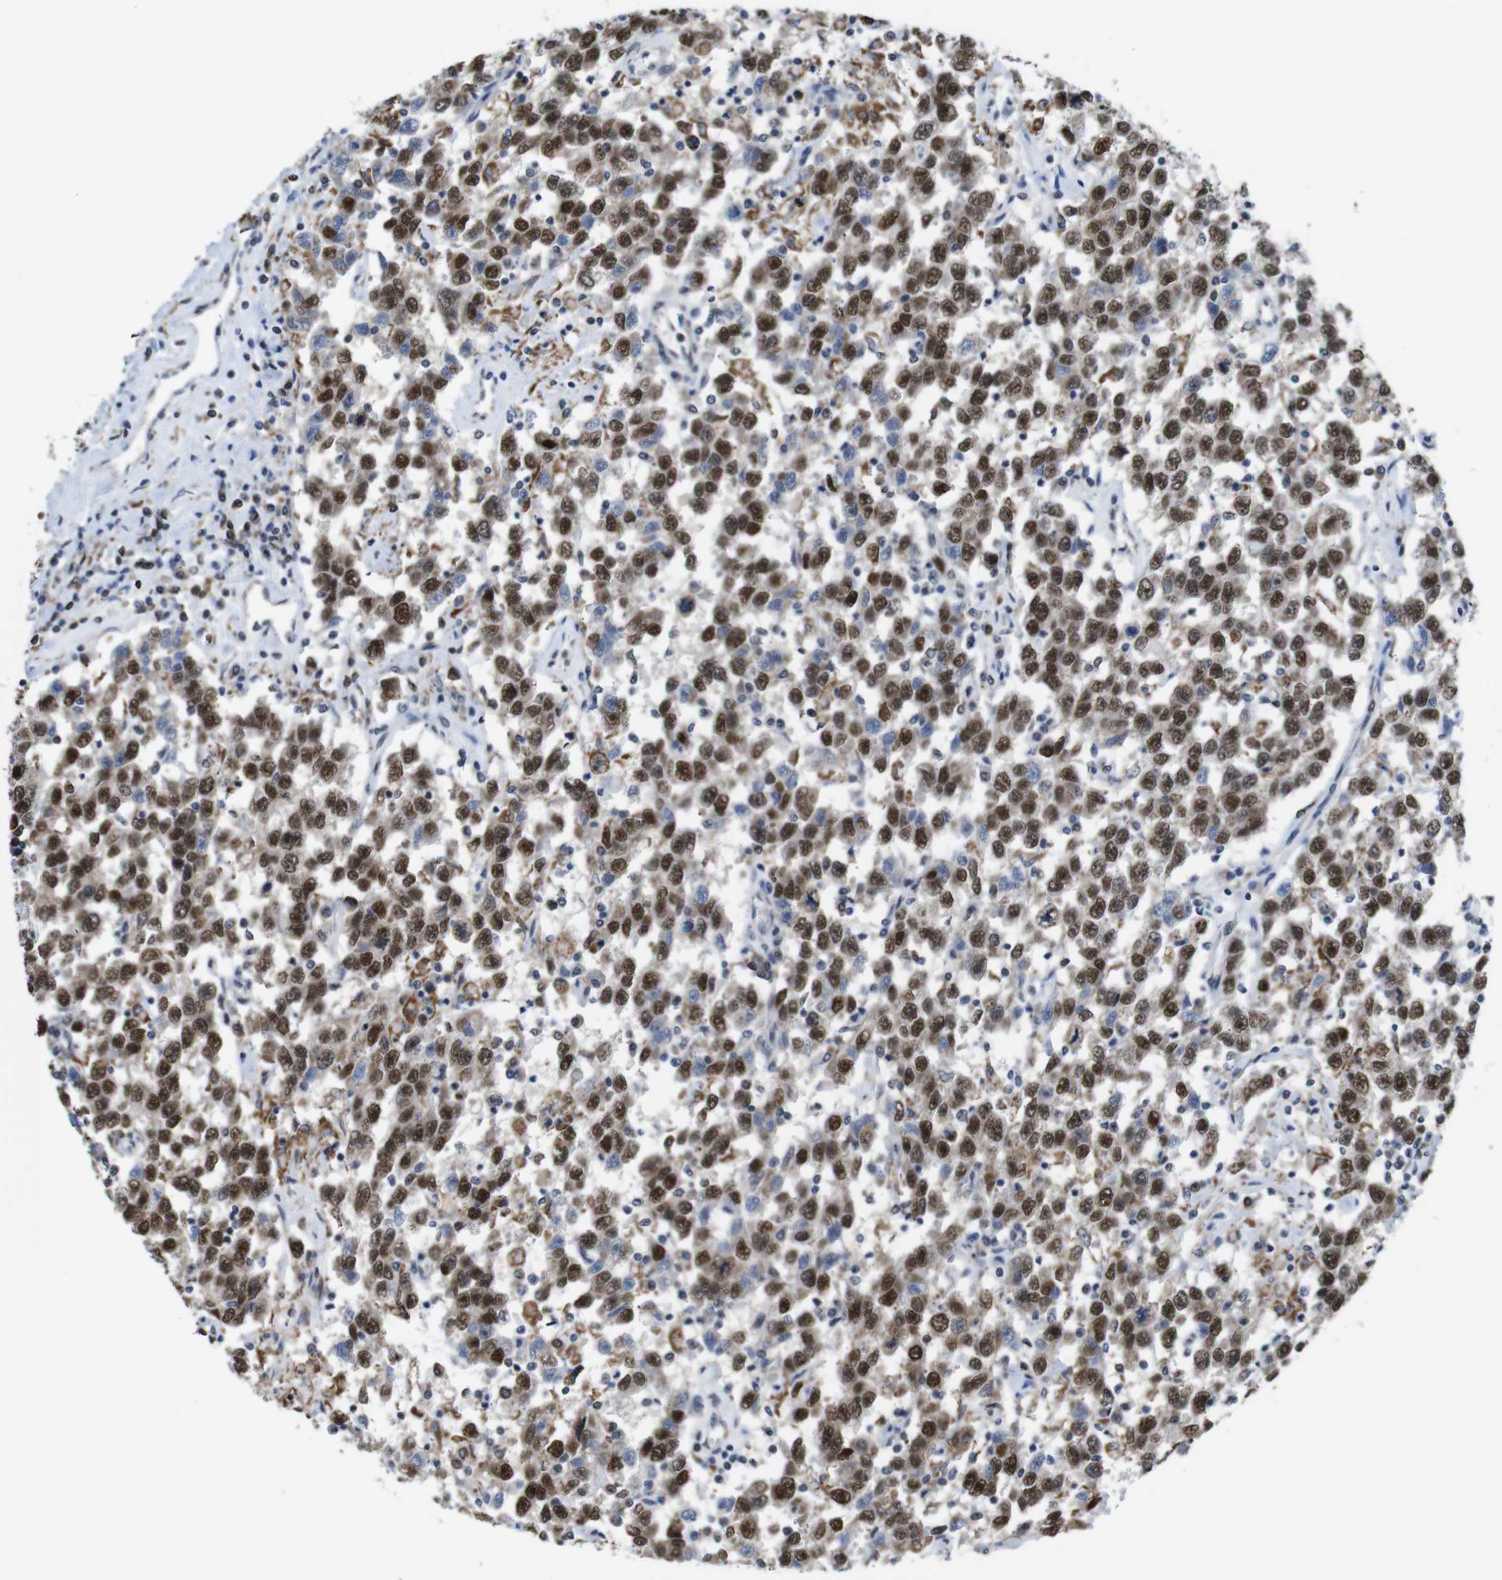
{"staining": {"intensity": "strong", "quantity": ">75%", "location": "cytoplasmic/membranous,nuclear"}, "tissue": "testis cancer", "cell_type": "Tumor cells", "image_type": "cancer", "snomed": [{"axis": "morphology", "description": "Seminoma, NOS"}, {"axis": "topography", "description": "Testis"}], "caption": "Human testis cancer (seminoma) stained with a protein marker shows strong staining in tumor cells.", "gene": "PNMA8A", "patient": {"sex": "male", "age": 41}}